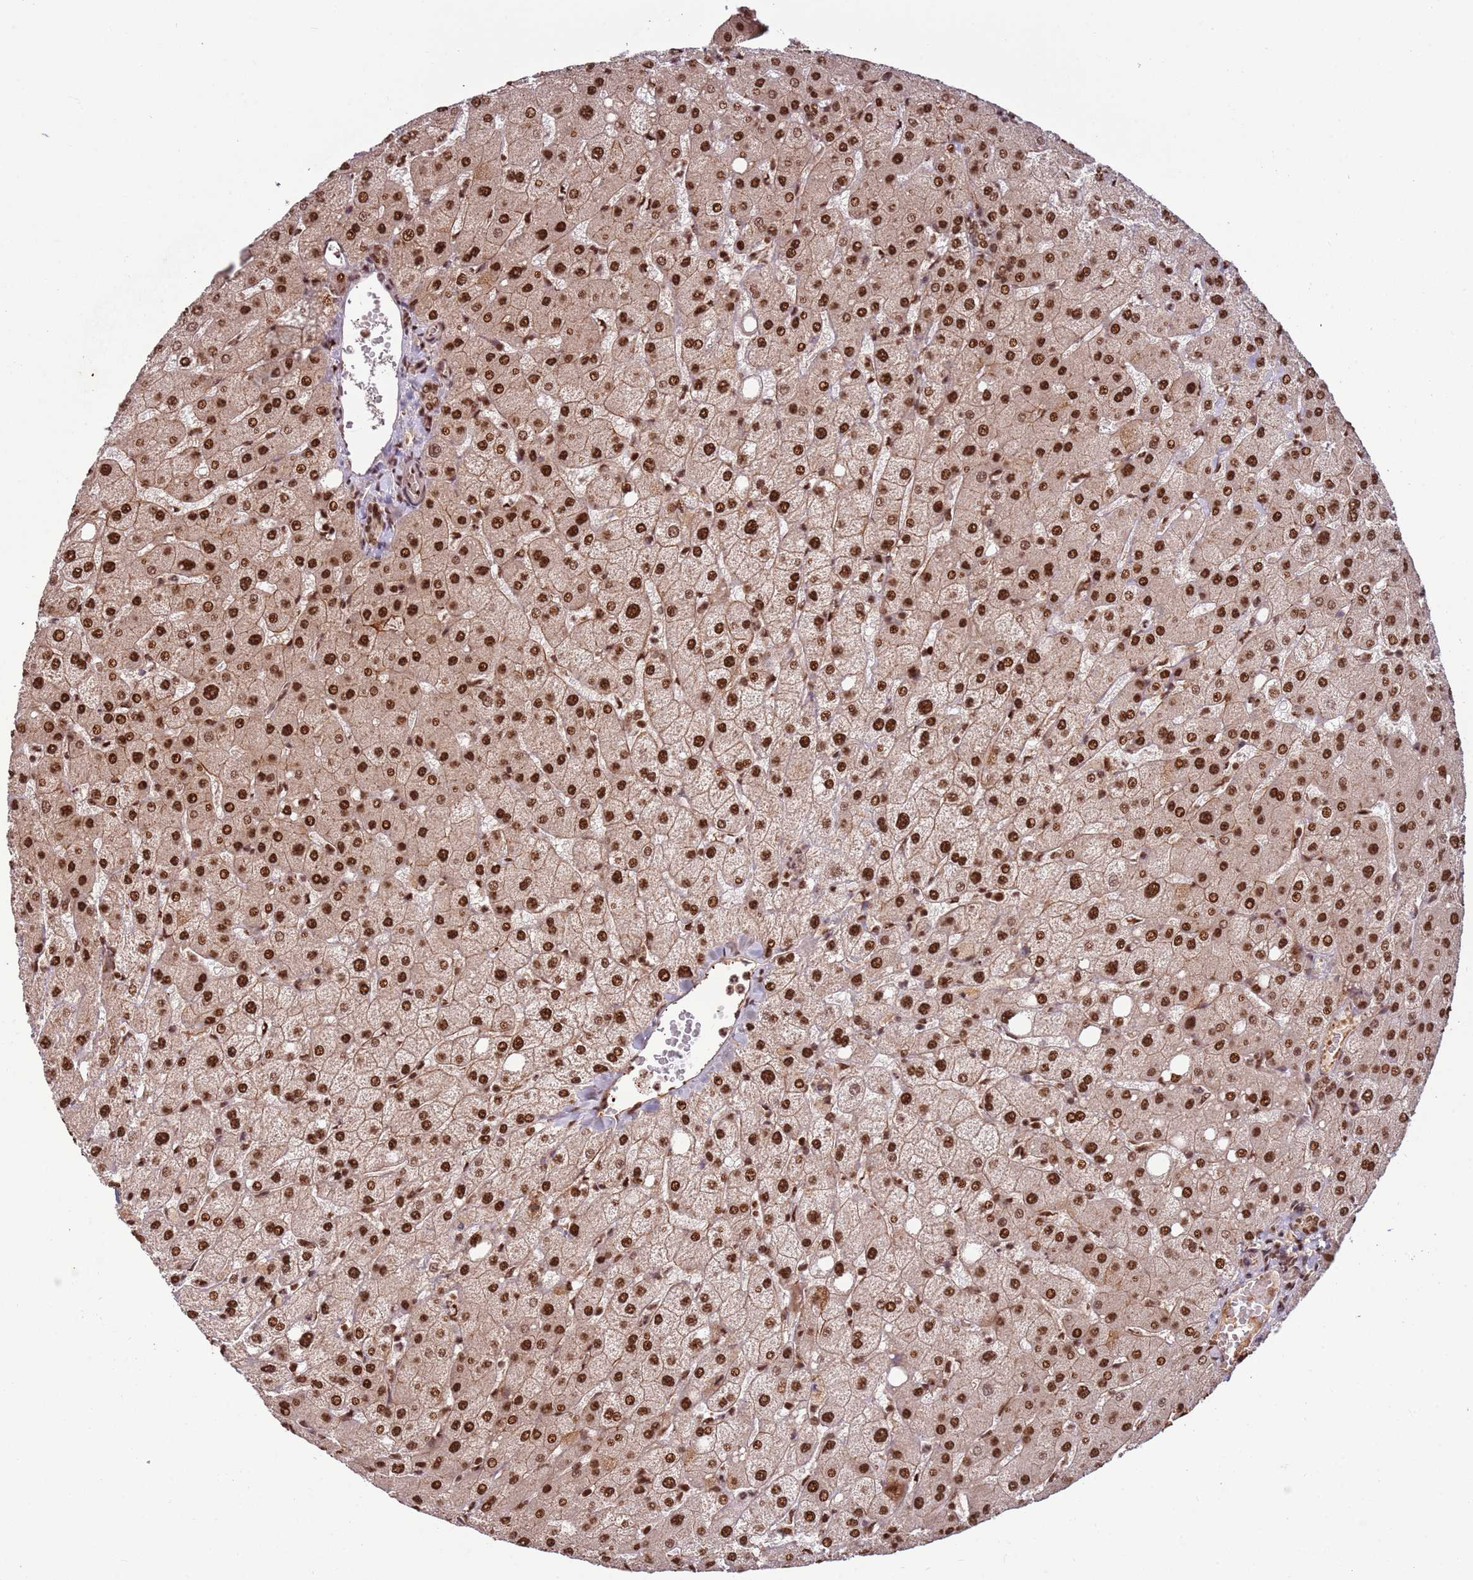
{"staining": {"intensity": "moderate", "quantity": ">75%", "location": "nuclear"}, "tissue": "liver", "cell_type": "Cholangiocytes", "image_type": "normal", "snomed": [{"axis": "morphology", "description": "Normal tissue, NOS"}, {"axis": "topography", "description": "Liver"}], "caption": "Immunohistochemical staining of benign liver displays >75% levels of moderate nuclear protein staining in approximately >75% of cholangiocytes.", "gene": "ZBTB12", "patient": {"sex": "female", "age": 54}}